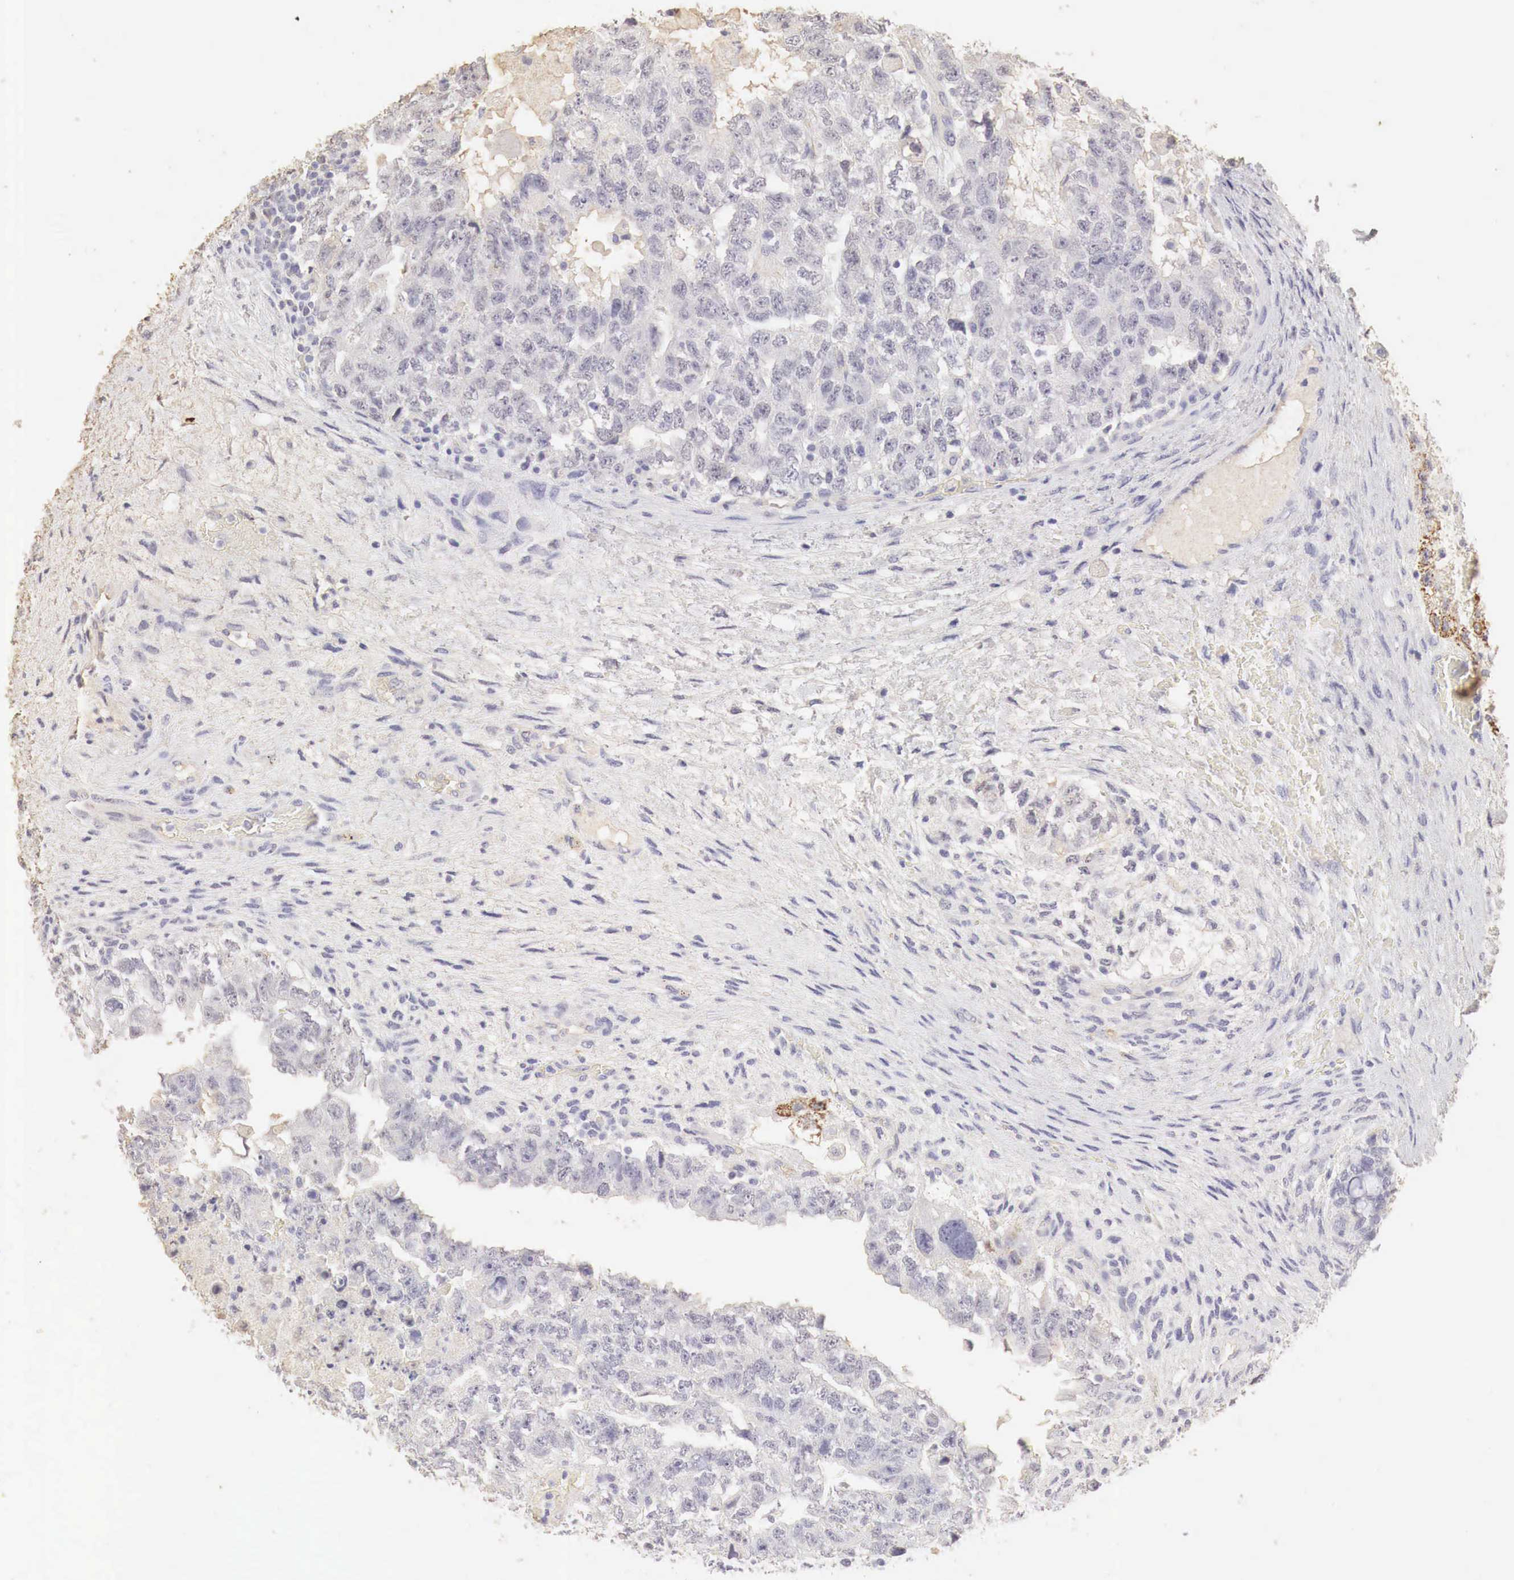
{"staining": {"intensity": "negative", "quantity": "none", "location": "none"}, "tissue": "testis cancer", "cell_type": "Tumor cells", "image_type": "cancer", "snomed": [{"axis": "morphology", "description": "Carcinoma, Embryonal, NOS"}, {"axis": "topography", "description": "Testis"}], "caption": "Tumor cells show no significant protein staining in testis cancer (embryonal carcinoma).", "gene": "OTC", "patient": {"sex": "male", "age": 36}}